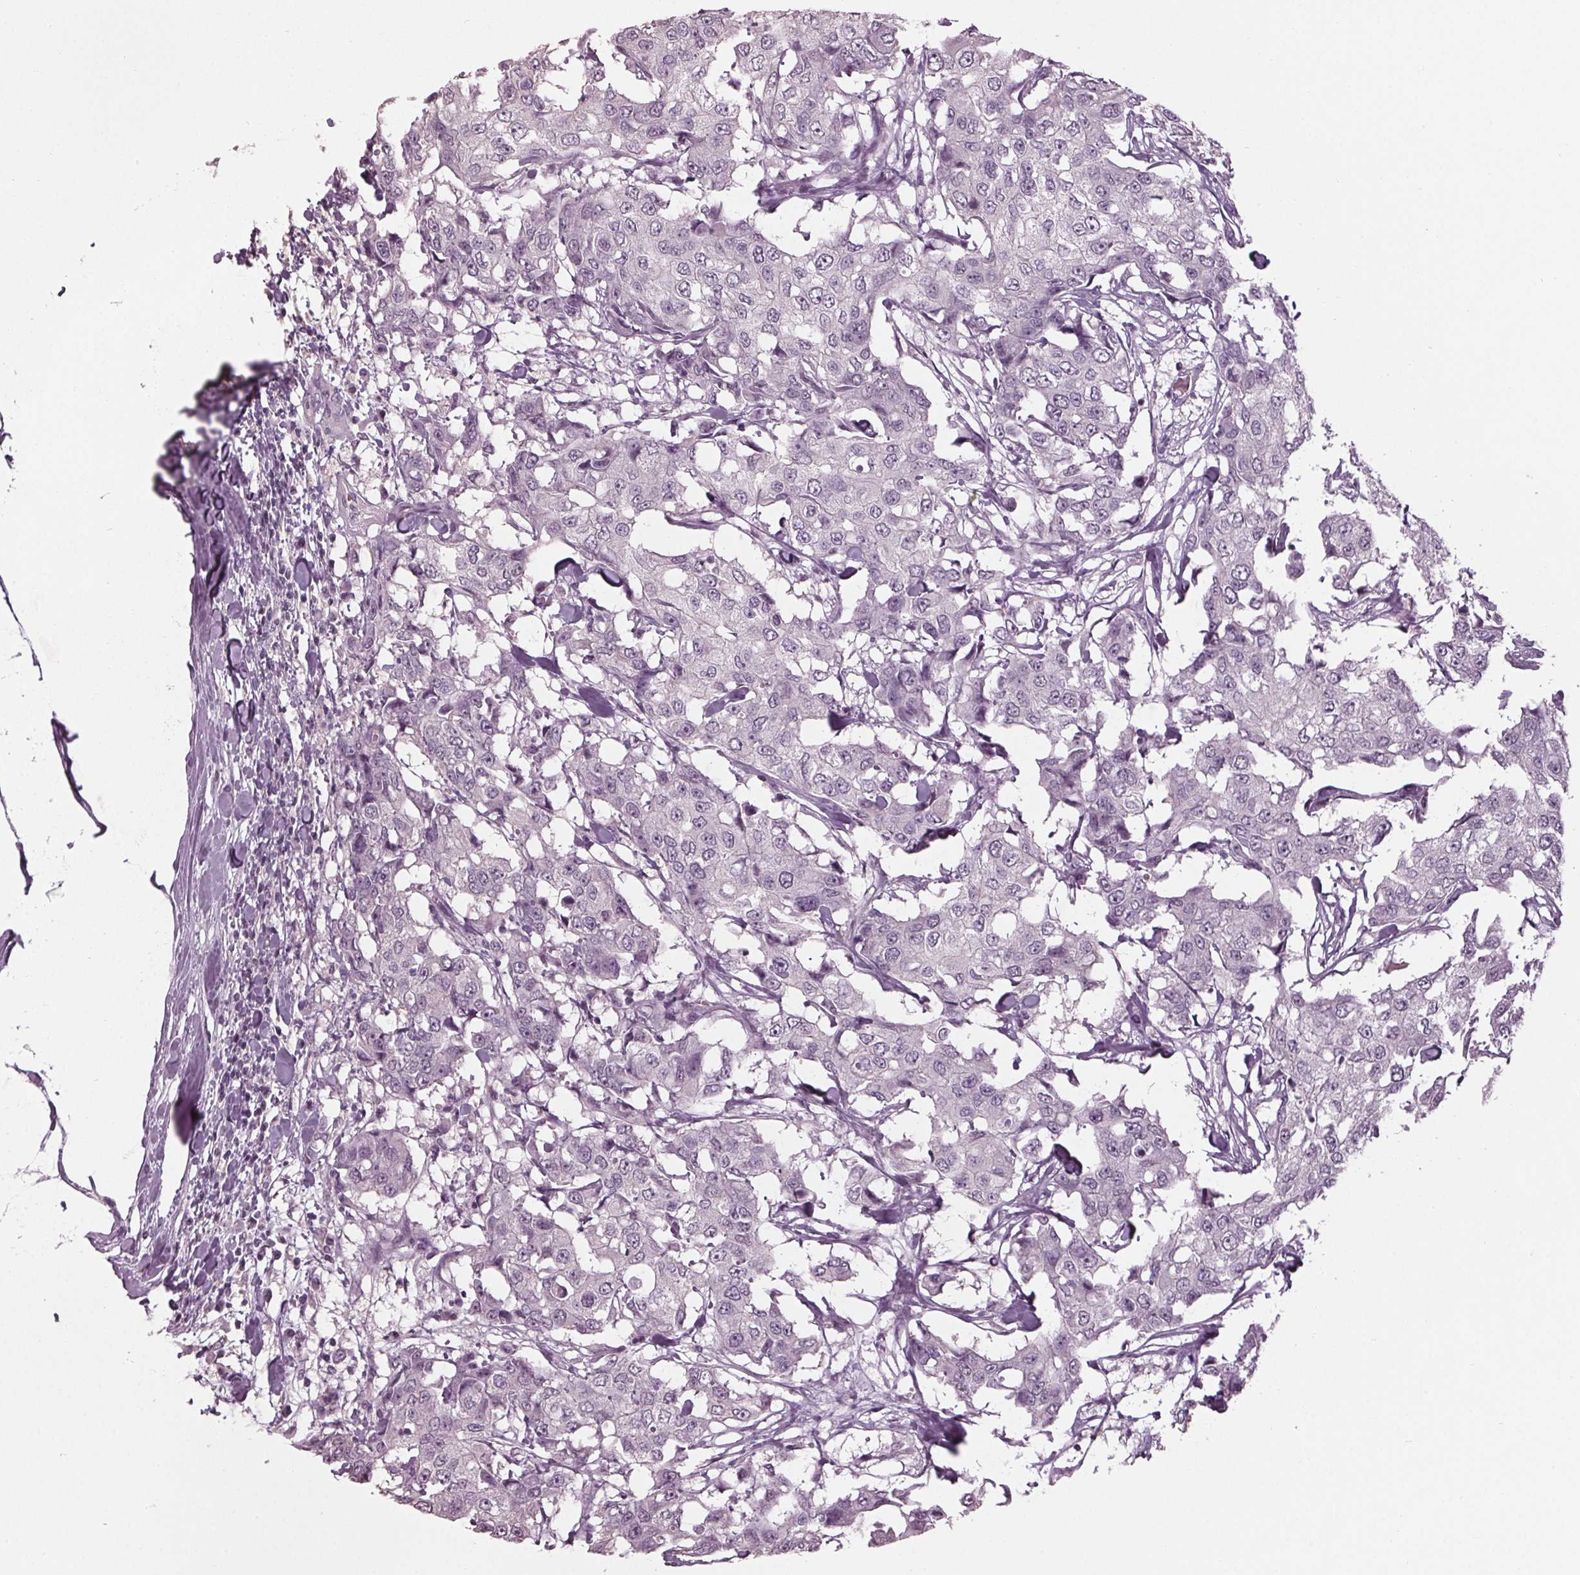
{"staining": {"intensity": "negative", "quantity": "none", "location": "none"}, "tissue": "breast cancer", "cell_type": "Tumor cells", "image_type": "cancer", "snomed": [{"axis": "morphology", "description": "Duct carcinoma"}, {"axis": "topography", "description": "Breast"}], "caption": "Image shows no protein positivity in tumor cells of breast cancer (intraductal carcinoma) tissue. (Immunohistochemistry, brightfield microscopy, high magnification).", "gene": "TNNC2", "patient": {"sex": "female", "age": 27}}